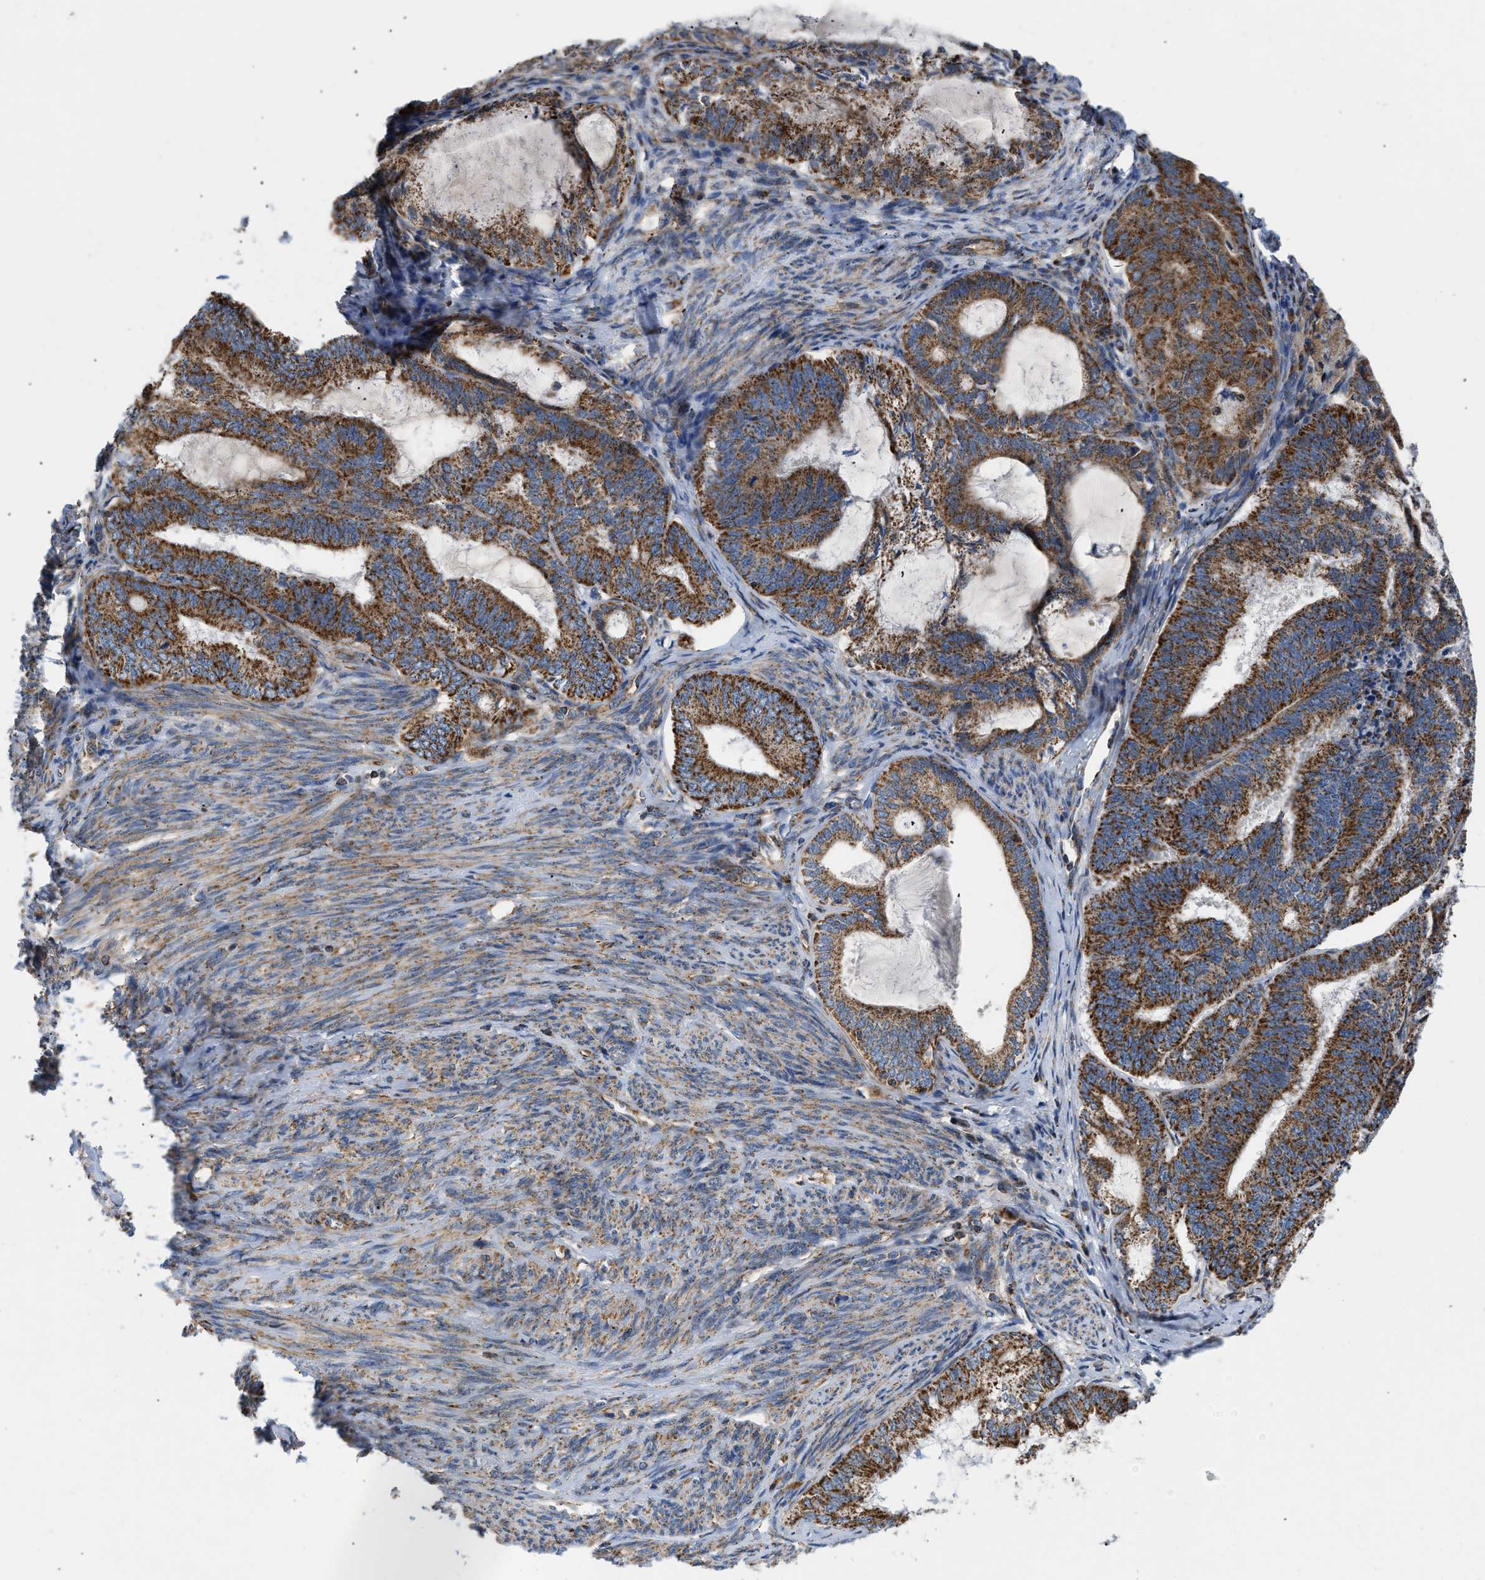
{"staining": {"intensity": "strong", "quantity": ">75%", "location": "cytoplasmic/membranous"}, "tissue": "endometrial cancer", "cell_type": "Tumor cells", "image_type": "cancer", "snomed": [{"axis": "morphology", "description": "Adenocarcinoma, NOS"}, {"axis": "topography", "description": "Endometrium"}], "caption": "A brown stain highlights strong cytoplasmic/membranous positivity of a protein in human endometrial cancer tumor cells.", "gene": "OPTN", "patient": {"sex": "female", "age": 86}}